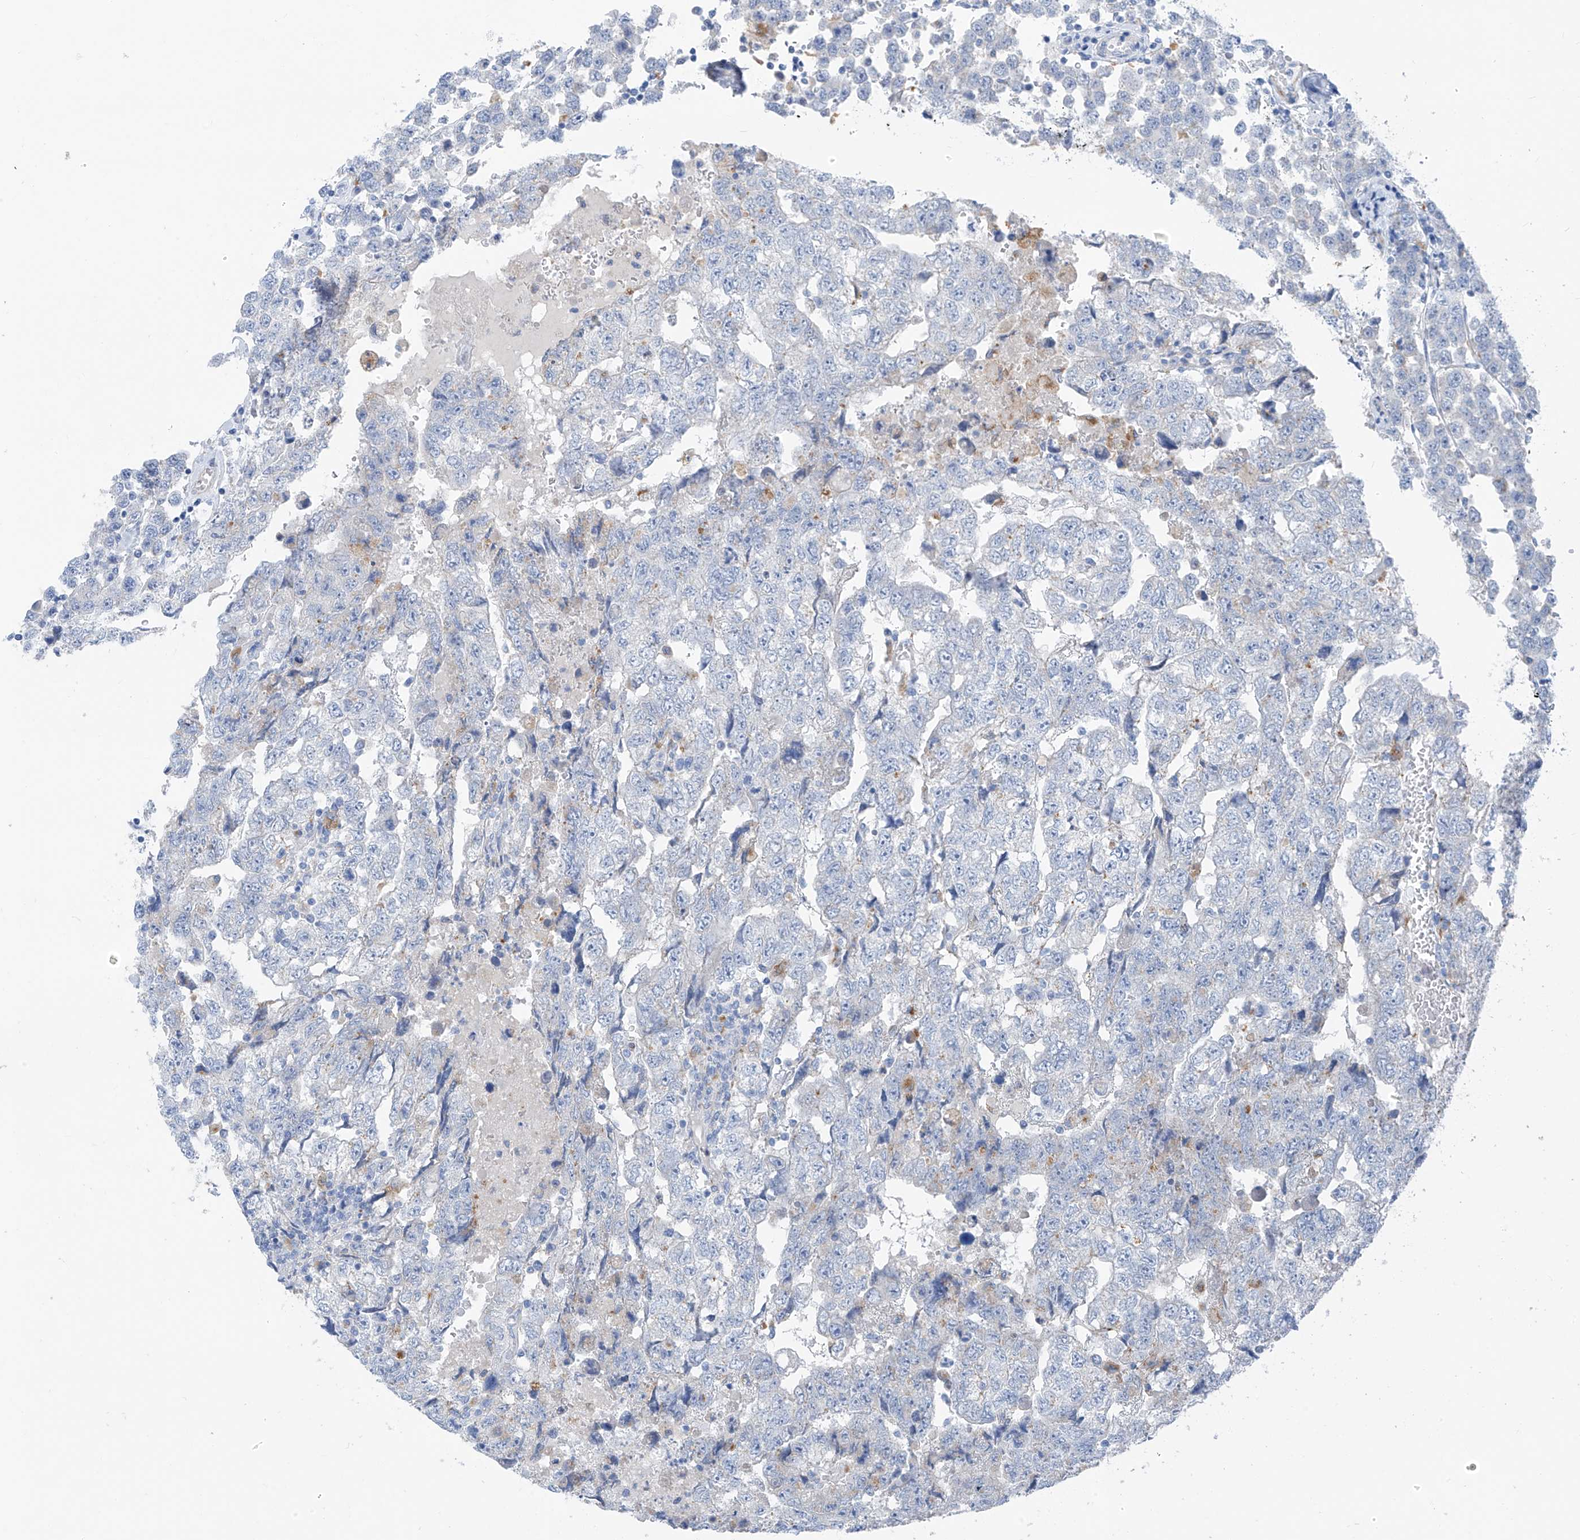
{"staining": {"intensity": "negative", "quantity": "none", "location": "none"}, "tissue": "testis cancer", "cell_type": "Tumor cells", "image_type": "cancer", "snomed": [{"axis": "morphology", "description": "Carcinoma, Embryonal, NOS"}, {"axis": "topography", "description": "Testis"}], "caption": "An immunohistochemistry (IHC) micrograph of testis cancer (embryonal carcinoma) is shown. There is no staining in tumor cells of testis cancer (embryonal carcinoma). (Stains: DAB IHC with hematoxylin counter stain, Microscopy: brightfield microscopy at high magnification).", "gene": "GLMP", "patient": {"sex": "male", "age": 36}}